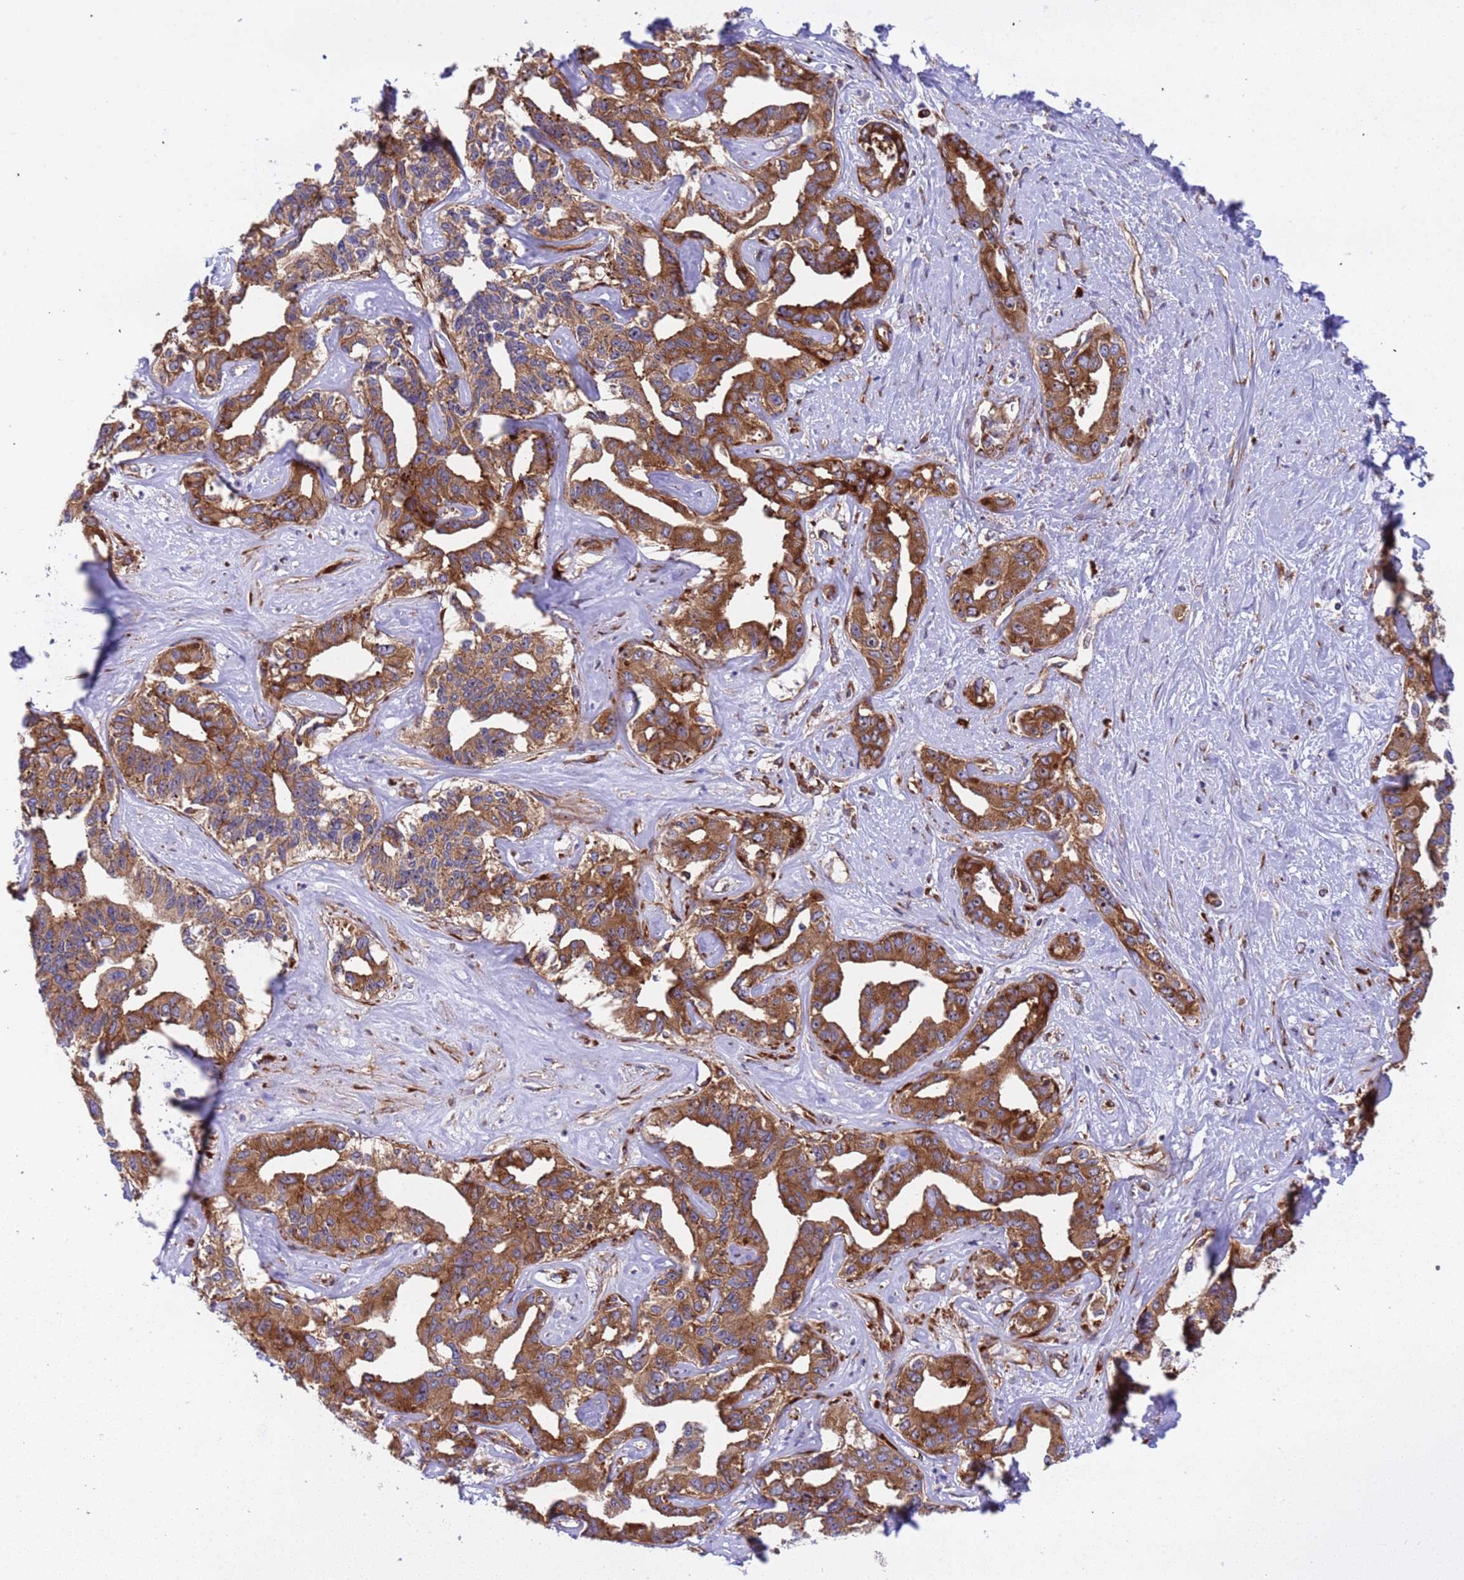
{"staining": {"intensity": "strong", "quantity": ">75%", "location": "cytoplasmic/membranous"}, "tissue": "liver cancer", "cell_type": "Tumor cells", "image_type": "cancer", "snomed": [{"axis": "morphology", "description": "Cholangiocarcinoma"}, {"axis": "topography", "description": "Liver"}], "caption": "About >75% of tumor cells in human liver cancer demonstrate strong cytoplasmic/membranous protein staining as visualized by brown immunohistochemical staining.", "gene": "RPL36", "patient": {"sex": "male", "age": 59}}